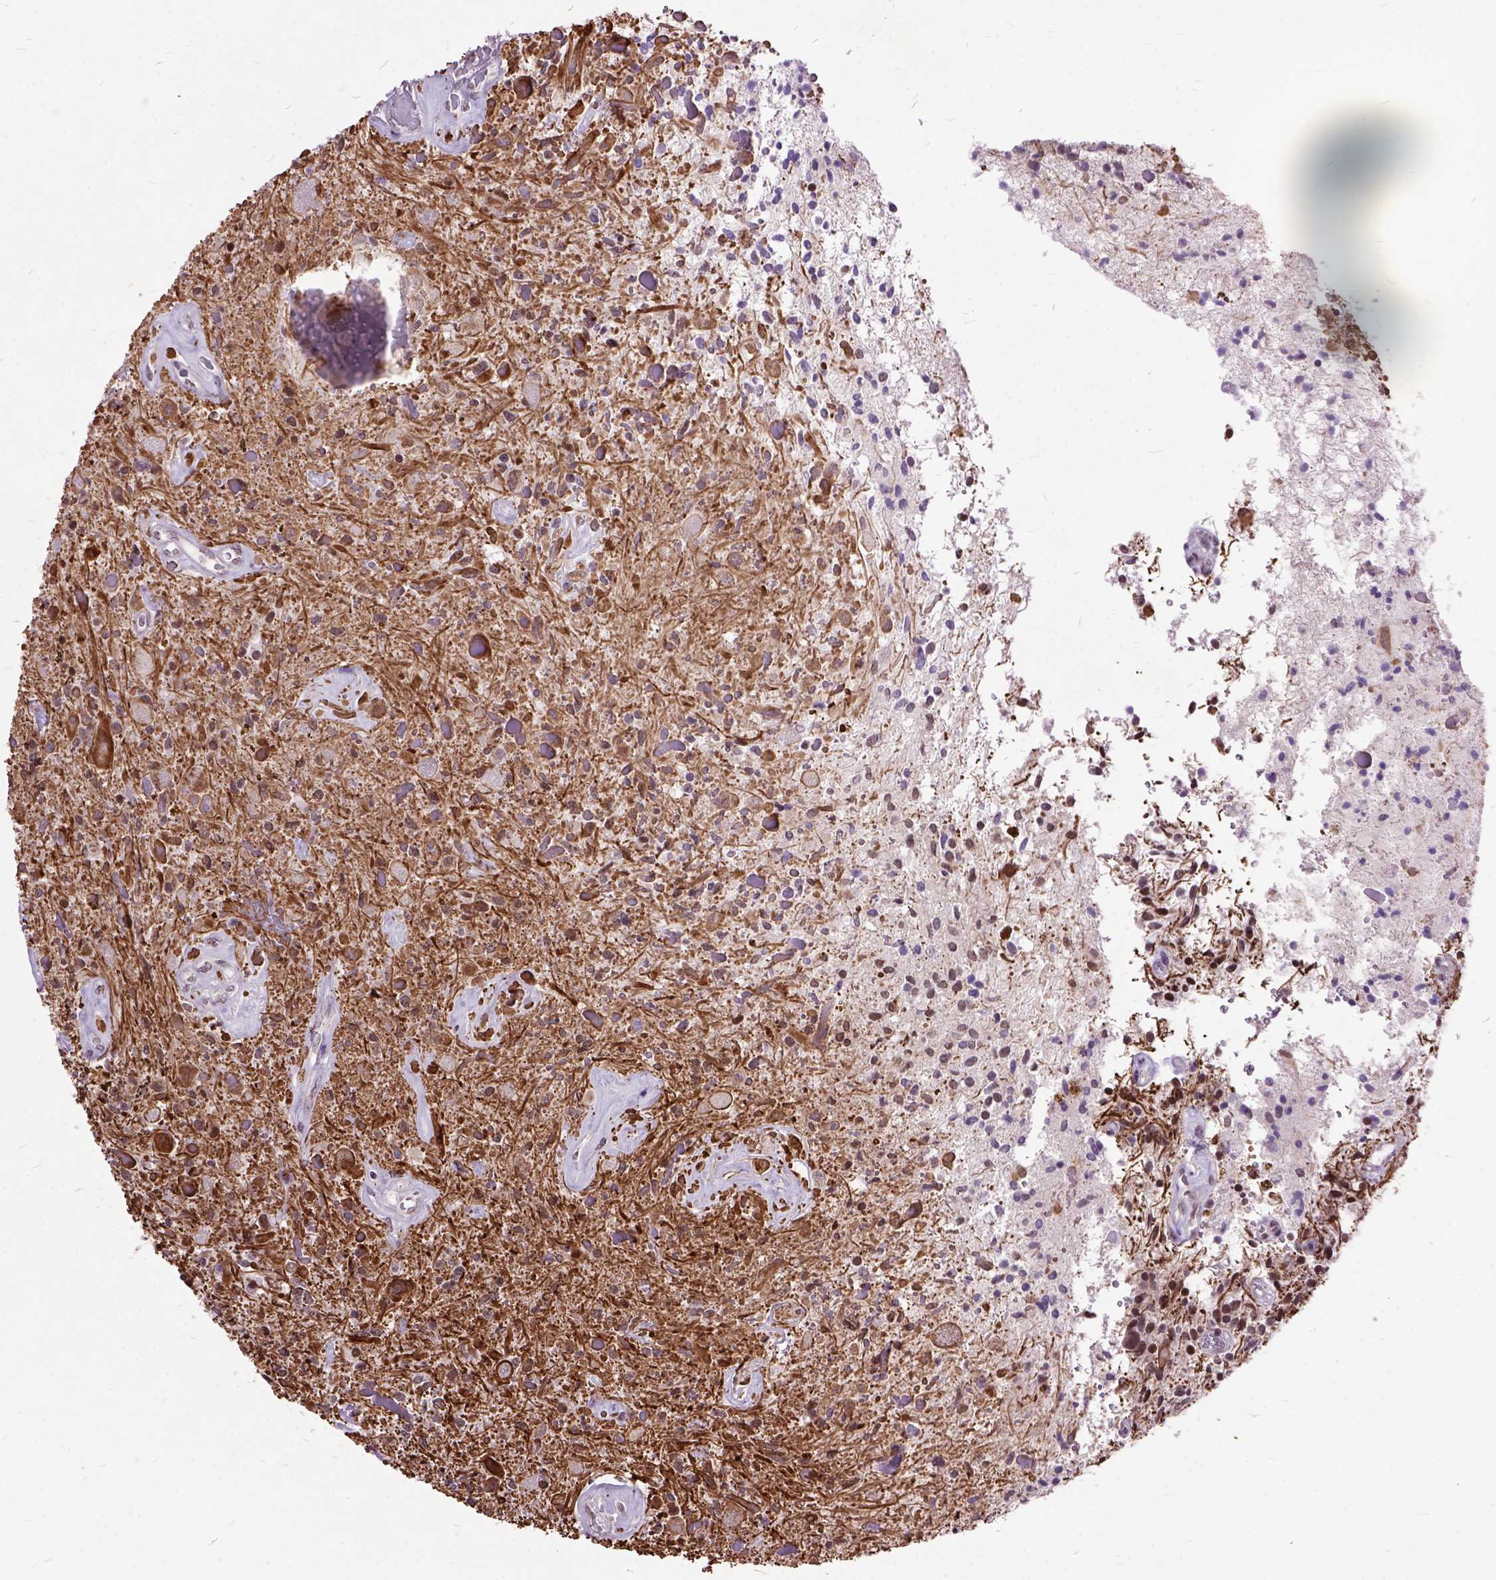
{"staining": {"intensity": "negative", "quantity": "none", "location": "none"}, "tissue": "glioma", "cell_type": "Tumor cells", "image_type": "cancer", "snomed": [{"axis": "morphology", "description": "Glioma, malignant, Low grade"}, {"axis": "topography", "description": "Cerebellum"}], "caption": "A histopathology image of glioma stained for a protein demonstrates no brown staining in tumor cells.", "gene": "ORC5", "patient": {"sex": "female", "age": 14}}